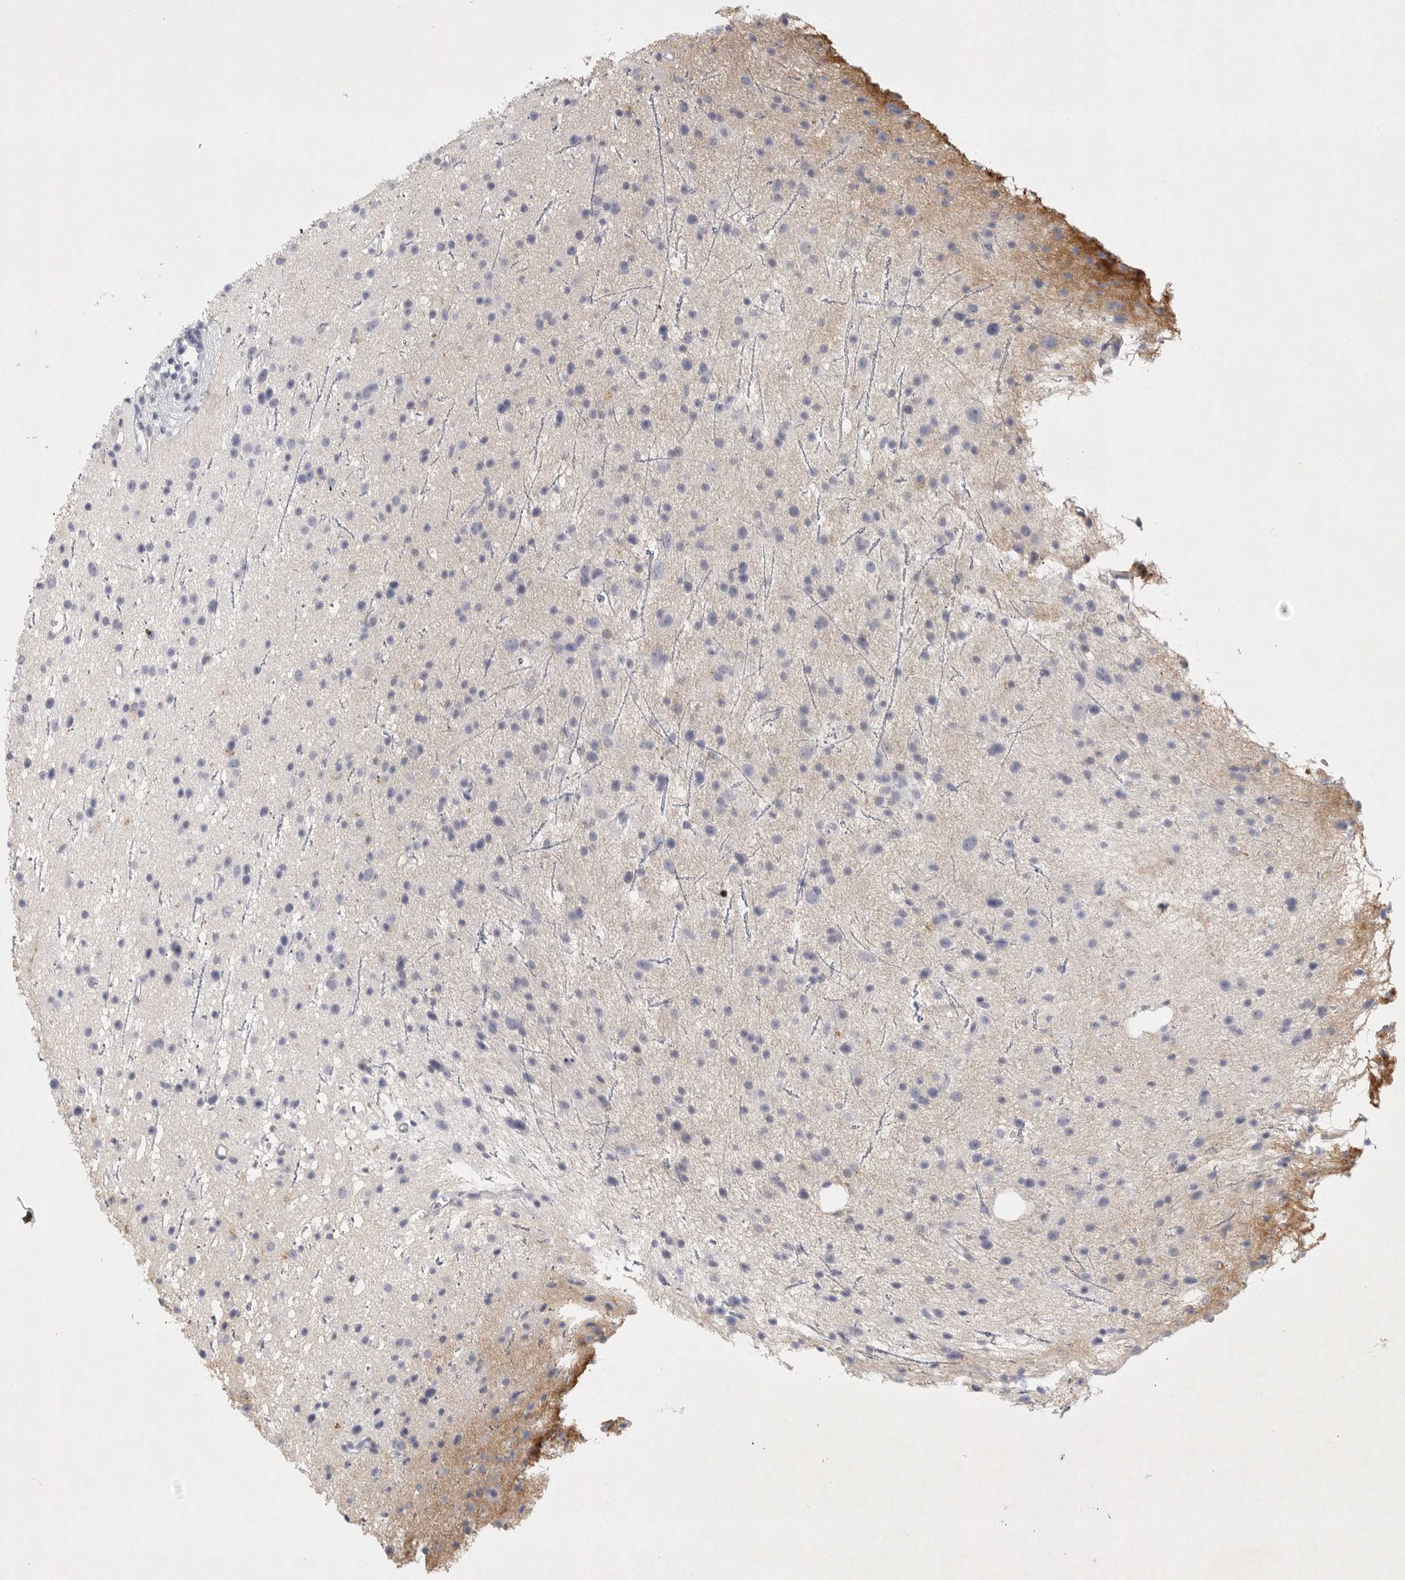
{"staining": {"intensity": "negative", "quantity": "none", "location": "none"}, "tissue": "glioma", "cell_type": "Tumor cells", "image_type": "cancer", "snomed": [{"axis": "morphology", "description": "Glioma, malignant, Low grade"}, {"axis": "topography", "description": "Cerebral cortex"}], "caption": "Photomicrograph shows no significant protein staining in tumor cells of malignant low-grade glioma.", "gene": "TNR", "patient": {"sex": "female", "age": 39}}